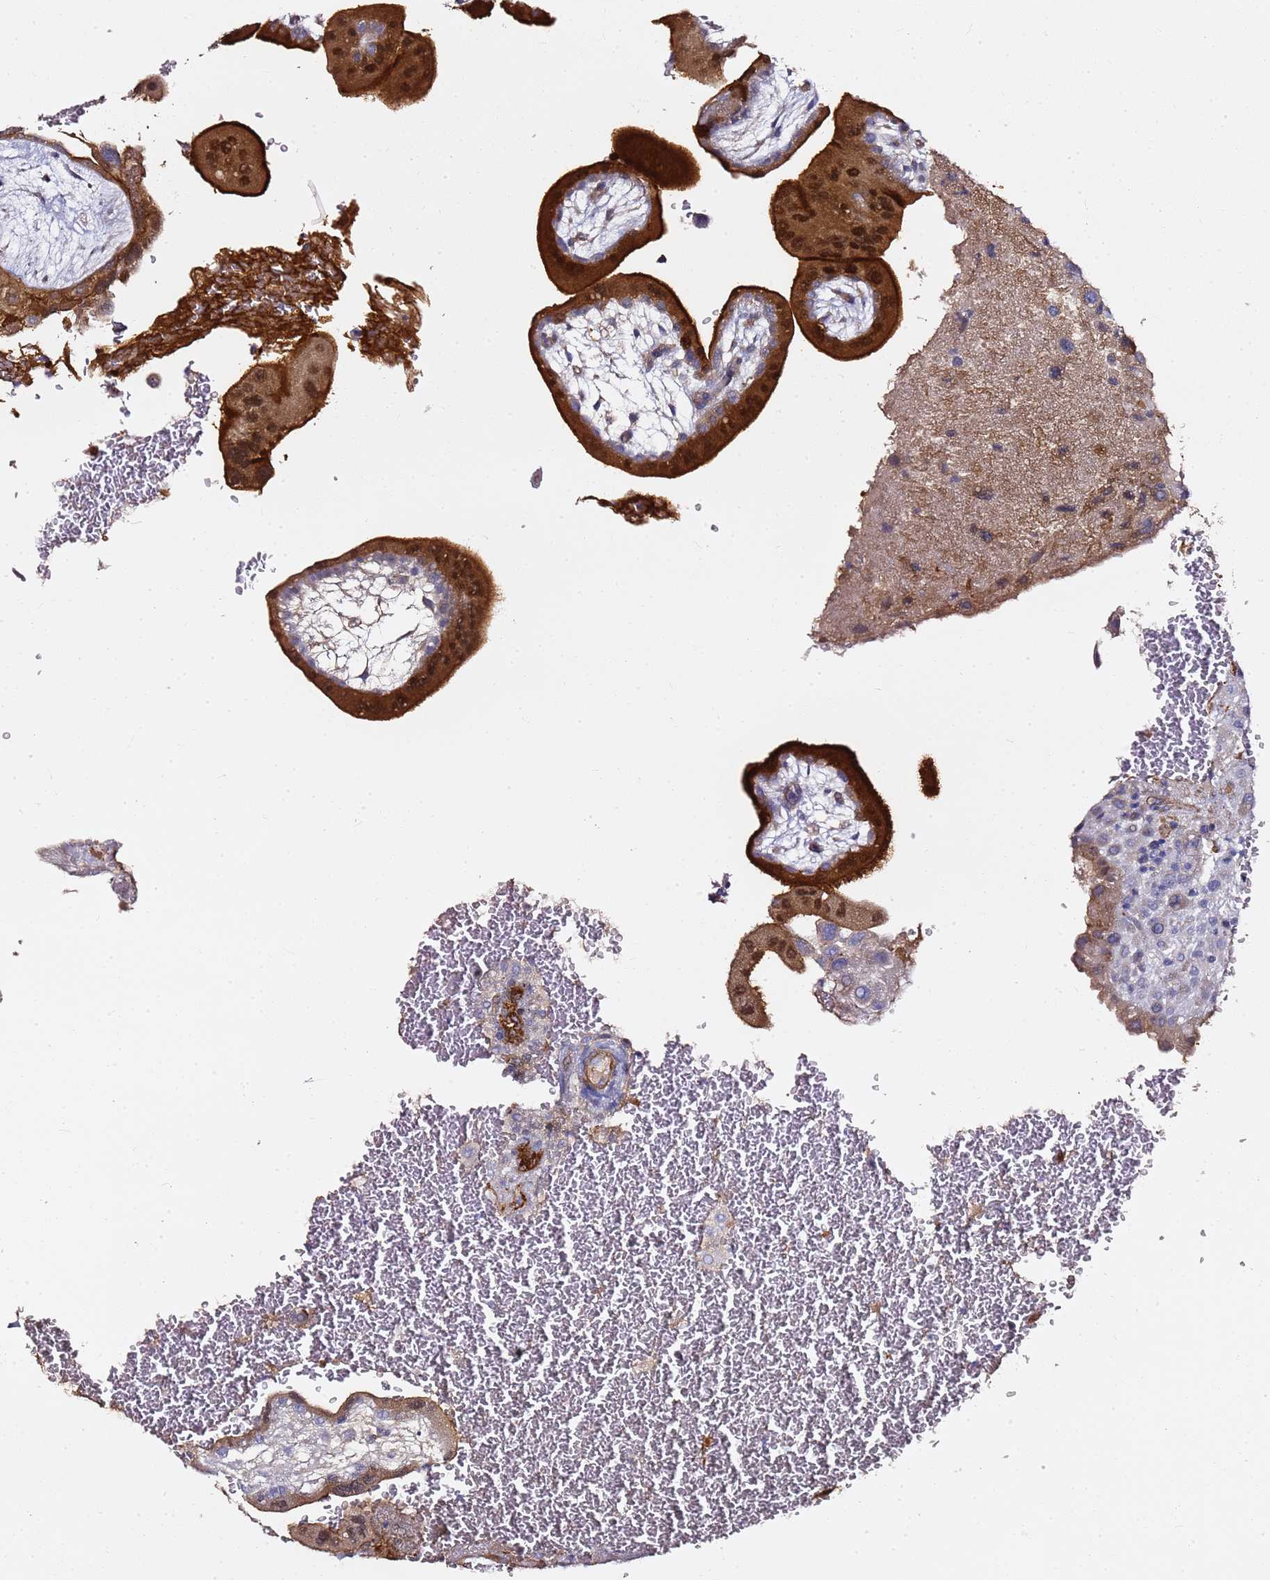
{"staining": {"intensity": "strong", "quantity": "25%-75%", "location": "cytoplasmic/membranous,nuclear"}, "tissue": "placenta", "cell_type": "Trophoblastic cells", "image_type": "normal", "snomed": [{"axis": "morphology", "description": "Normal tissue, NOS"}, {"axis": "topography", "description": "Placenta"}], "caption": "Placenta stained with a brown dye exhibits strong cytoplasmic/membranous,nuclear positive expression in approximately 25%-75% of trophoblastic cells.", "gene": "EPS8L1", "patient": {"sex": "female", "age": 35}}